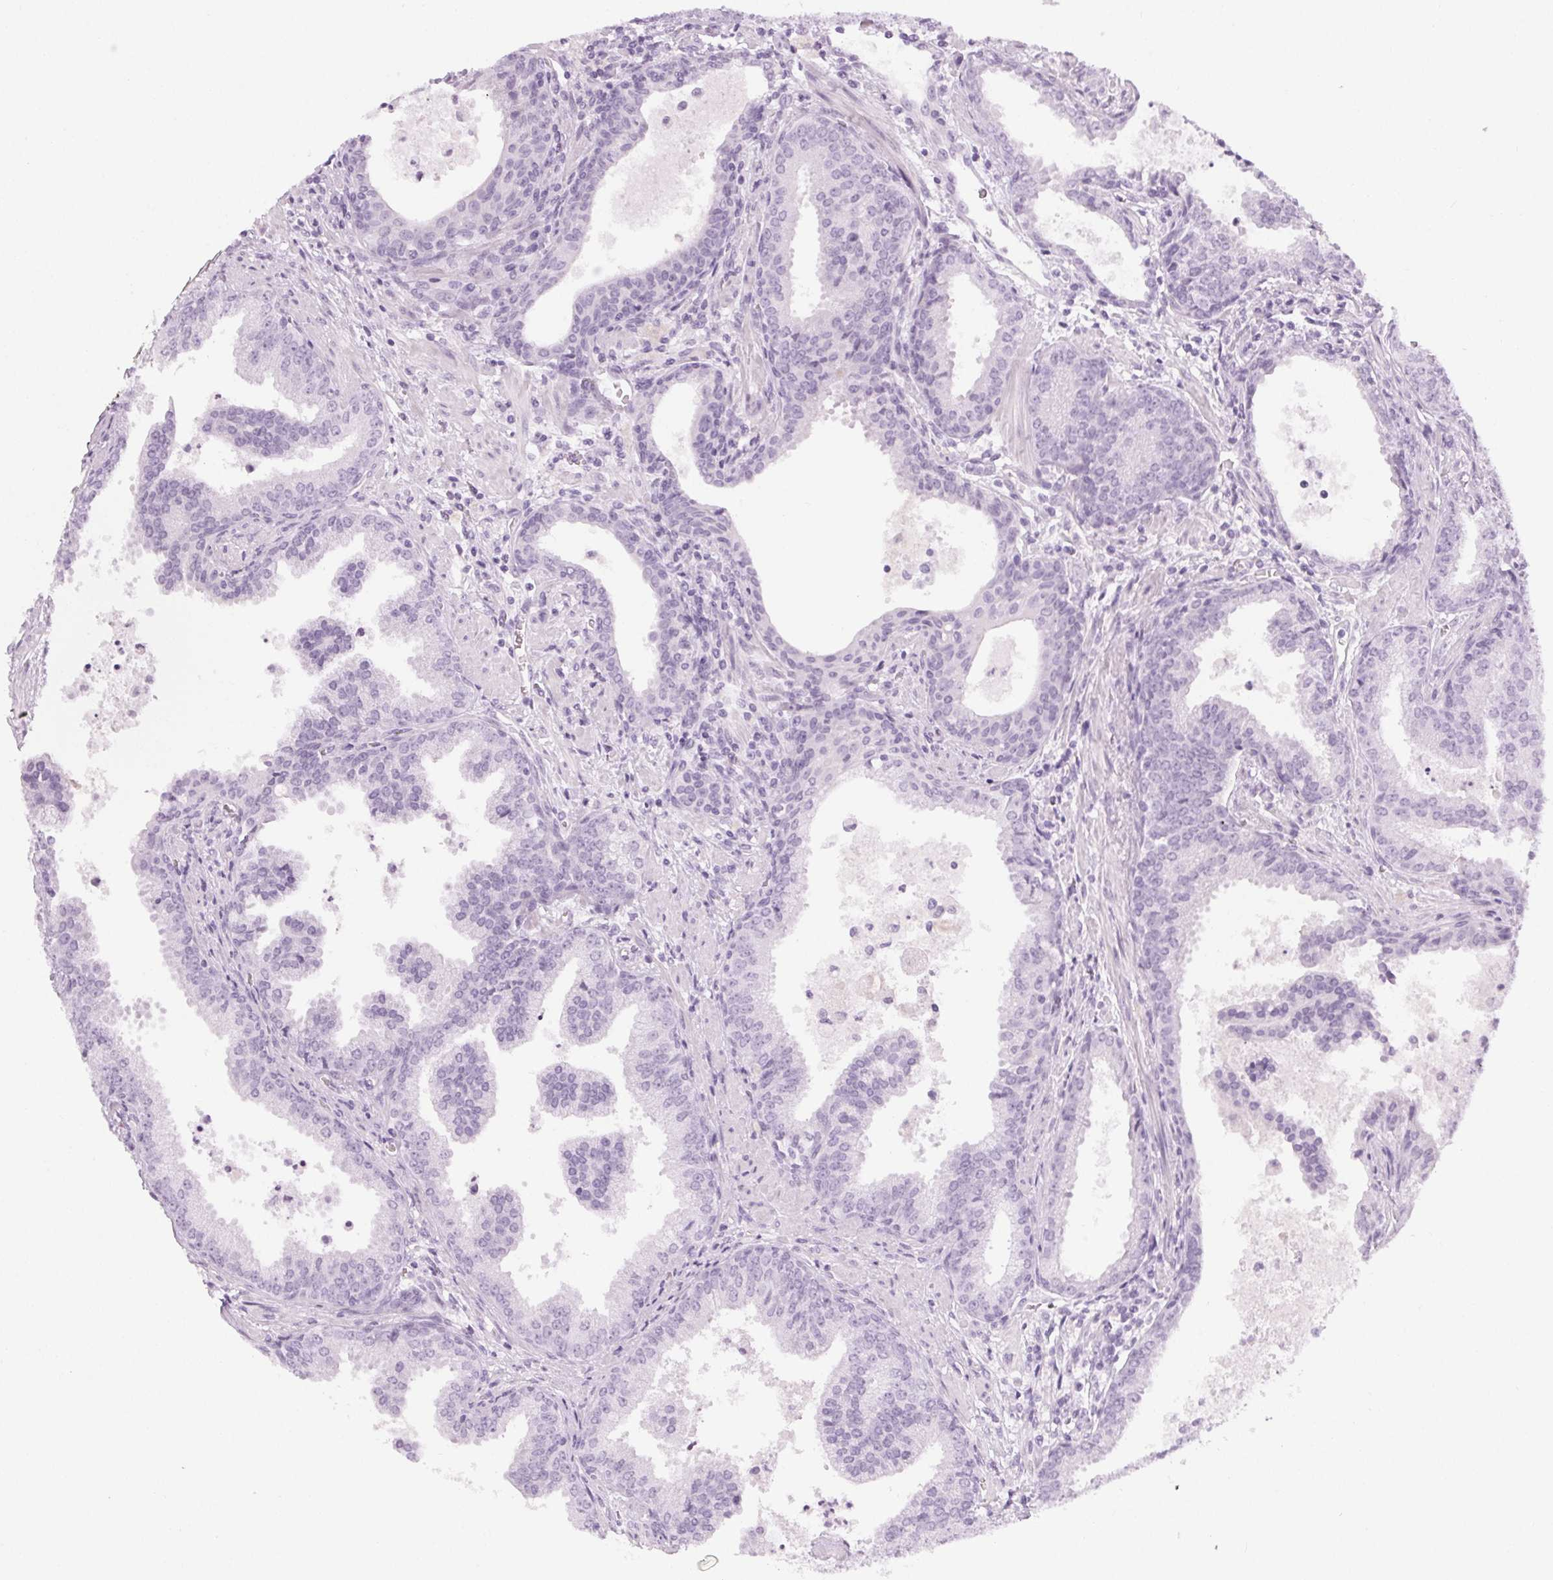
{"staining": {"intensity": "negative", "quantity": "none", "location": "none"}, "tissue": "prostate cancer", "cell_type": "Tumor cells", "image_type": "cancer", "snomed": [{"axis": "morphology", "description": "Adenocarcinoma, NOS"}, {"axis": "topography", "description": "Prostate"}], "caption": "Prostate cancer (adenocarcinoma) was stained to show a protein in brown. There is no significant expression in tumor cells.", "gene": "LRP2", "patient": {"sex": "male", "age": 64}}